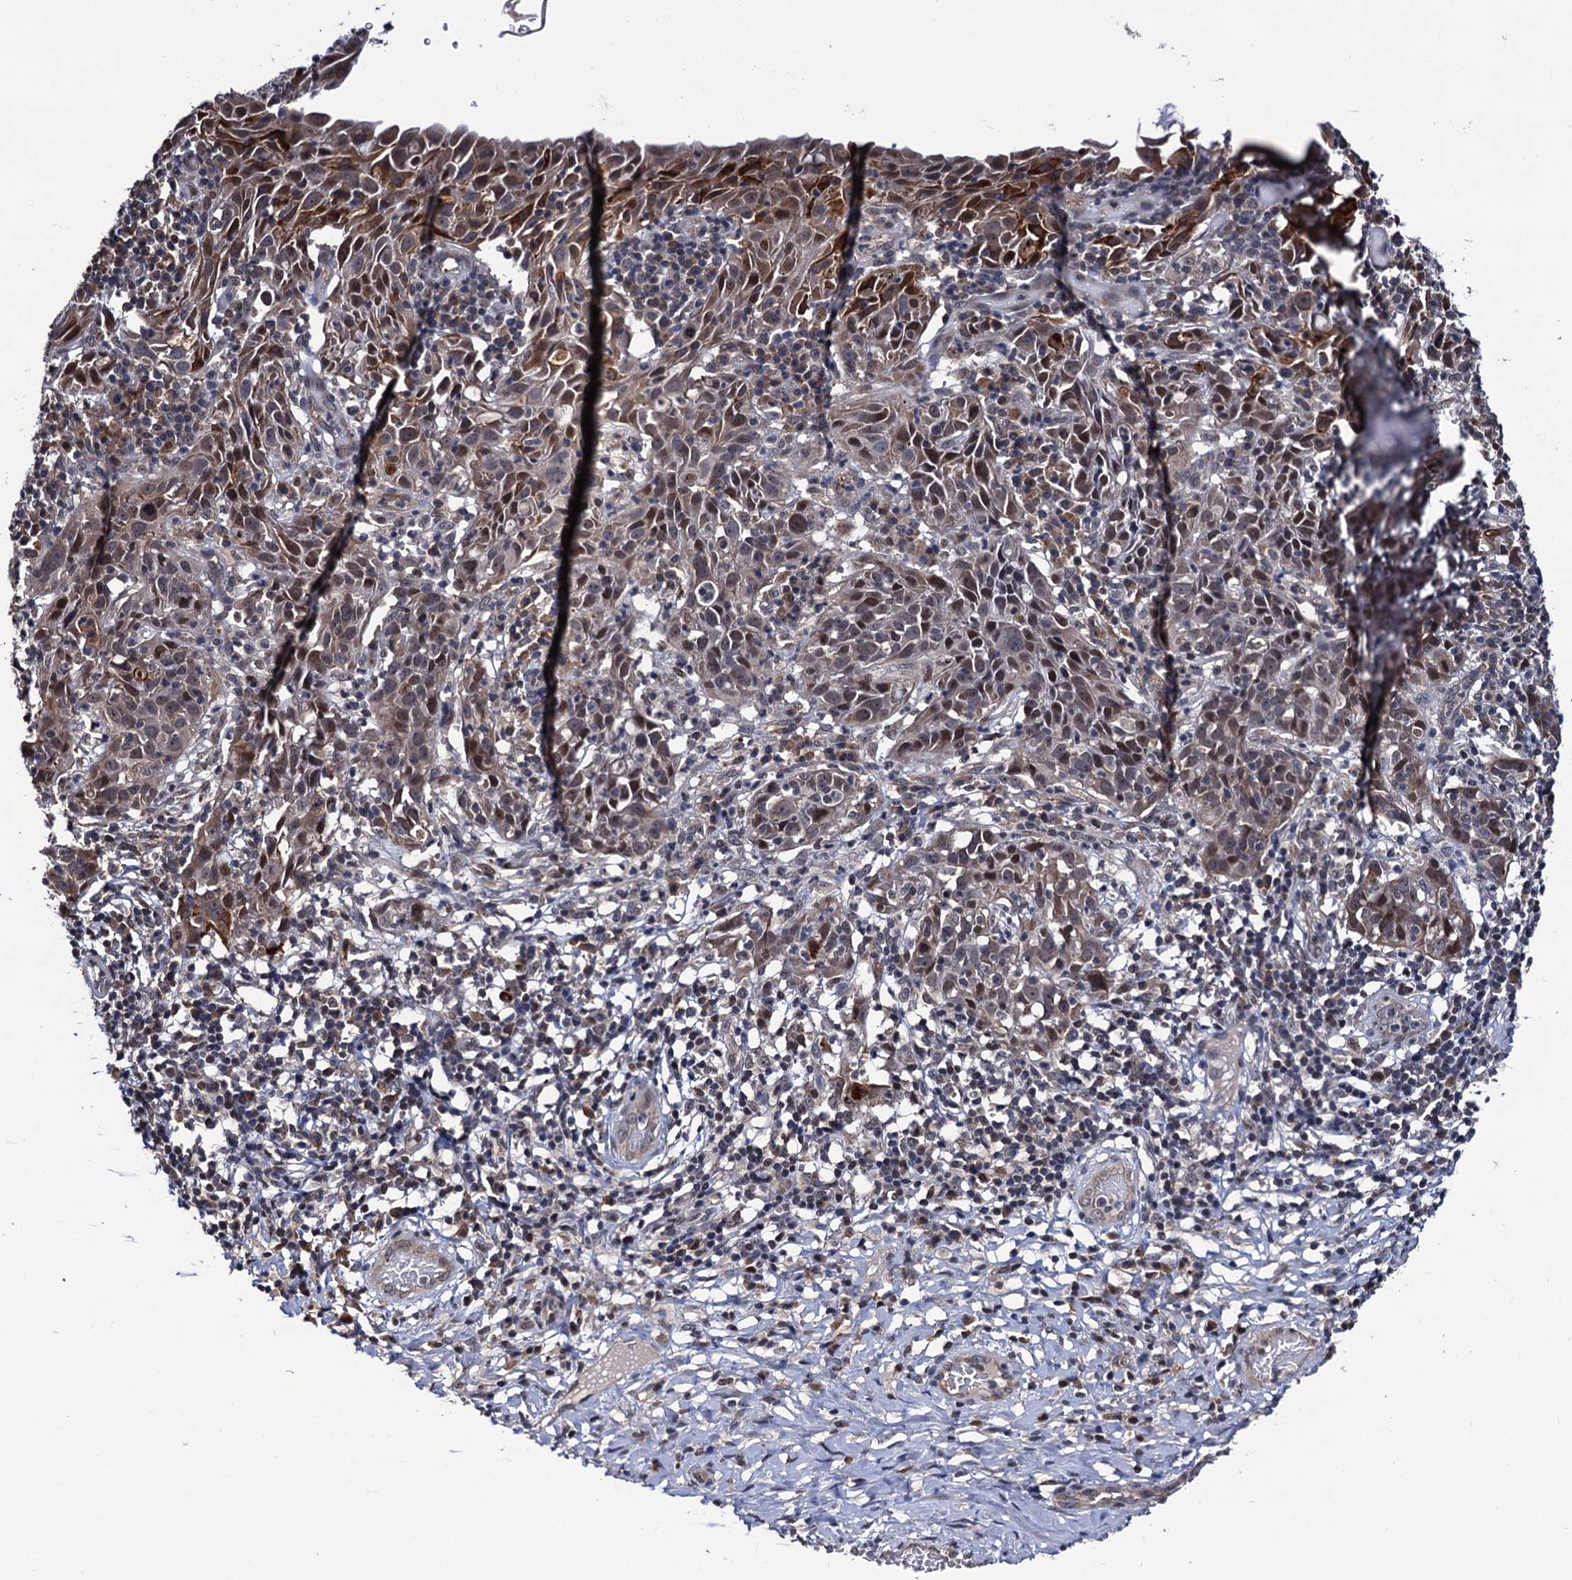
{"staining": {"intensity": "moderate", "quantity": "25%-75%", "location": "cytoplasmic/membranous,nuclear"}, "tissue": "cervical cancer", "cell_type": "Tumor cells", "image_type": "cancer", "snomed": [{"axis": "morphology", "description": "Squamous cell carcinoma, NOS"}, {"axis": "topography", "description": "Cervix"}], "caption": "Immunohistochemical staining of human cervical cancer exhibits moderate cytoplasmic/membranous and nuclear protein staining in approximately 25%-75% of tumor cells.", "gene": "LRRC63", "patient": {"sex": "female", "age": 50}}